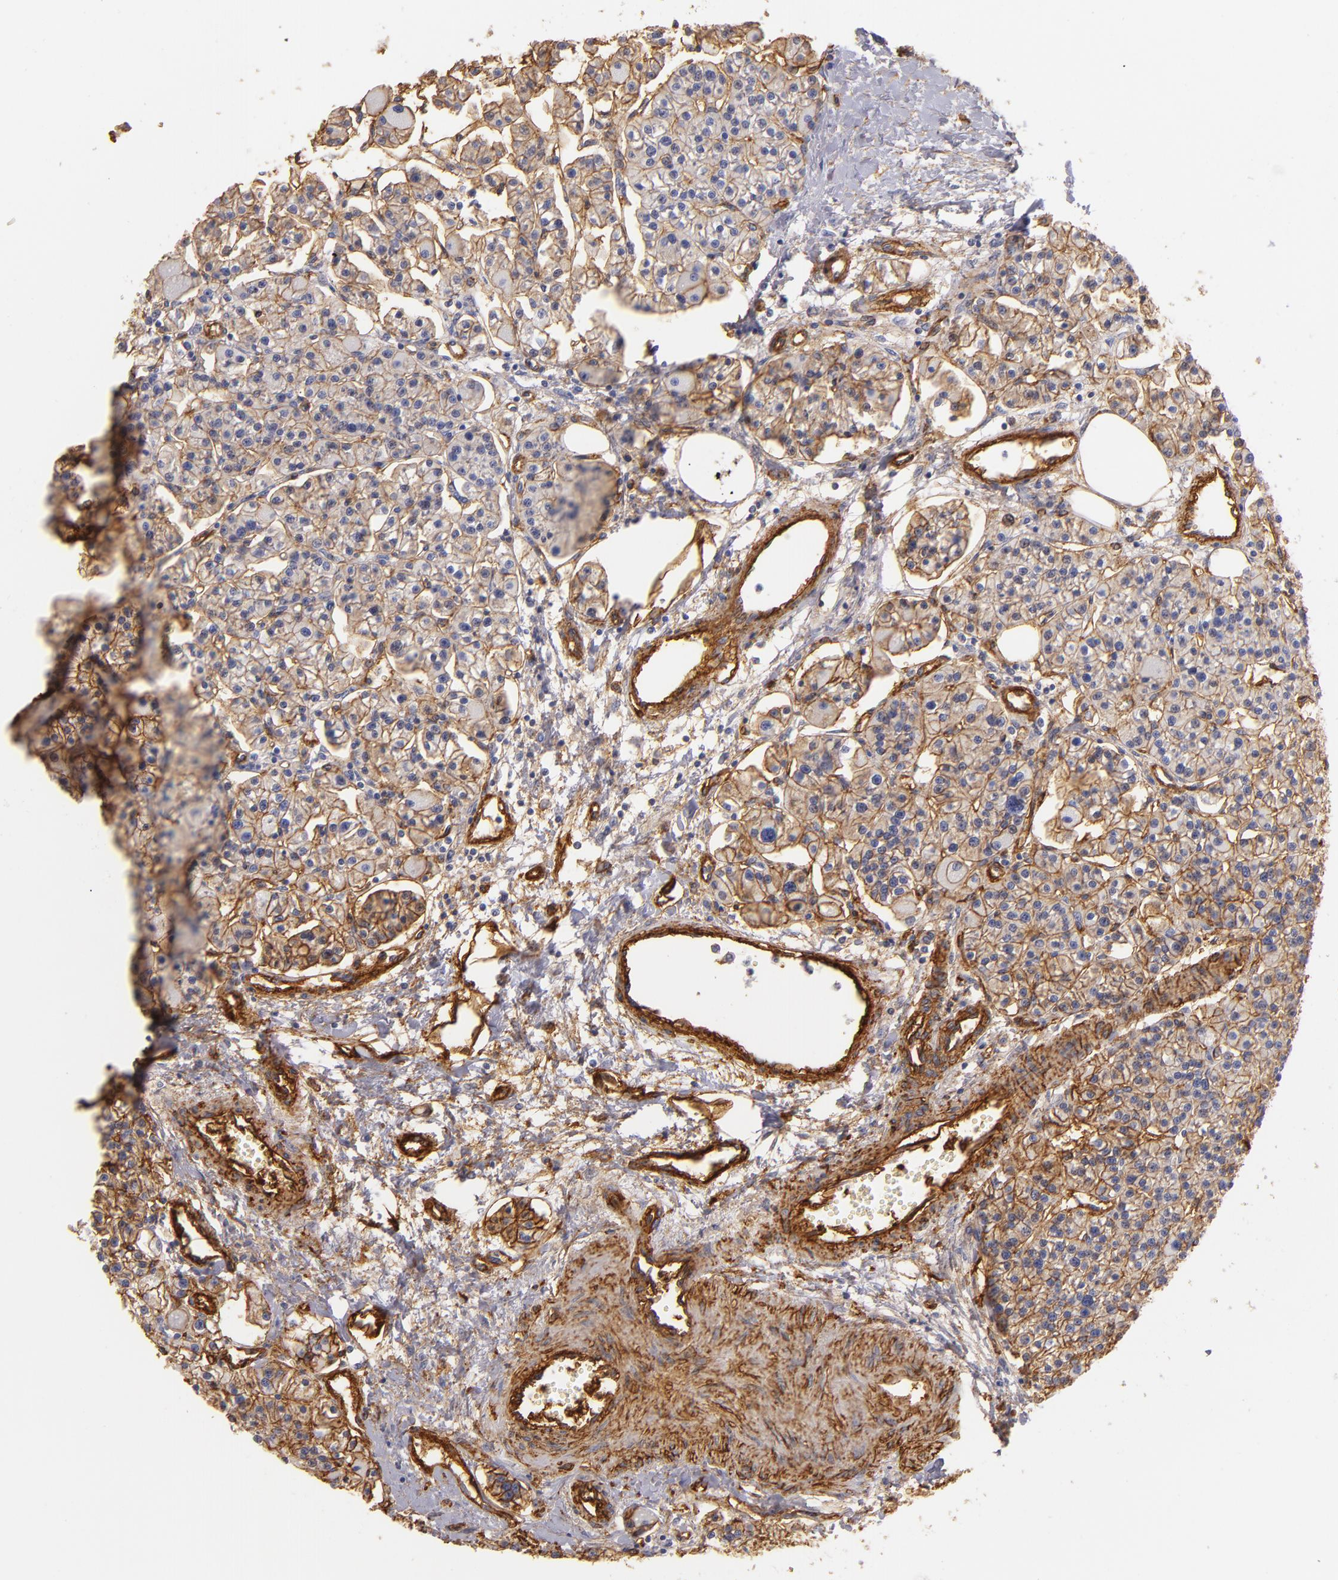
{"staining": {"intensity": "moderate", "quantity": "25%-75%", "location": "cytoplasmic/membranous"}, "tissue": "parathyroid gland", "cell_type": "Glandular cells", "image_type": "normal", "snomed": [{"axis": "morphology", "description": "Normal tissue, NOS"}, {"axis": "topography", "description": "Parathyroid gland"}], "caption": "High-power microscopy captured an IHC histopathology image of benign parathyroid gland, revealing moderate cytoplasmic/membranous staining in about 25%-75% of glandular cells.", "gene": "CD151", "patient": {"sex": "female", "age": 58}}